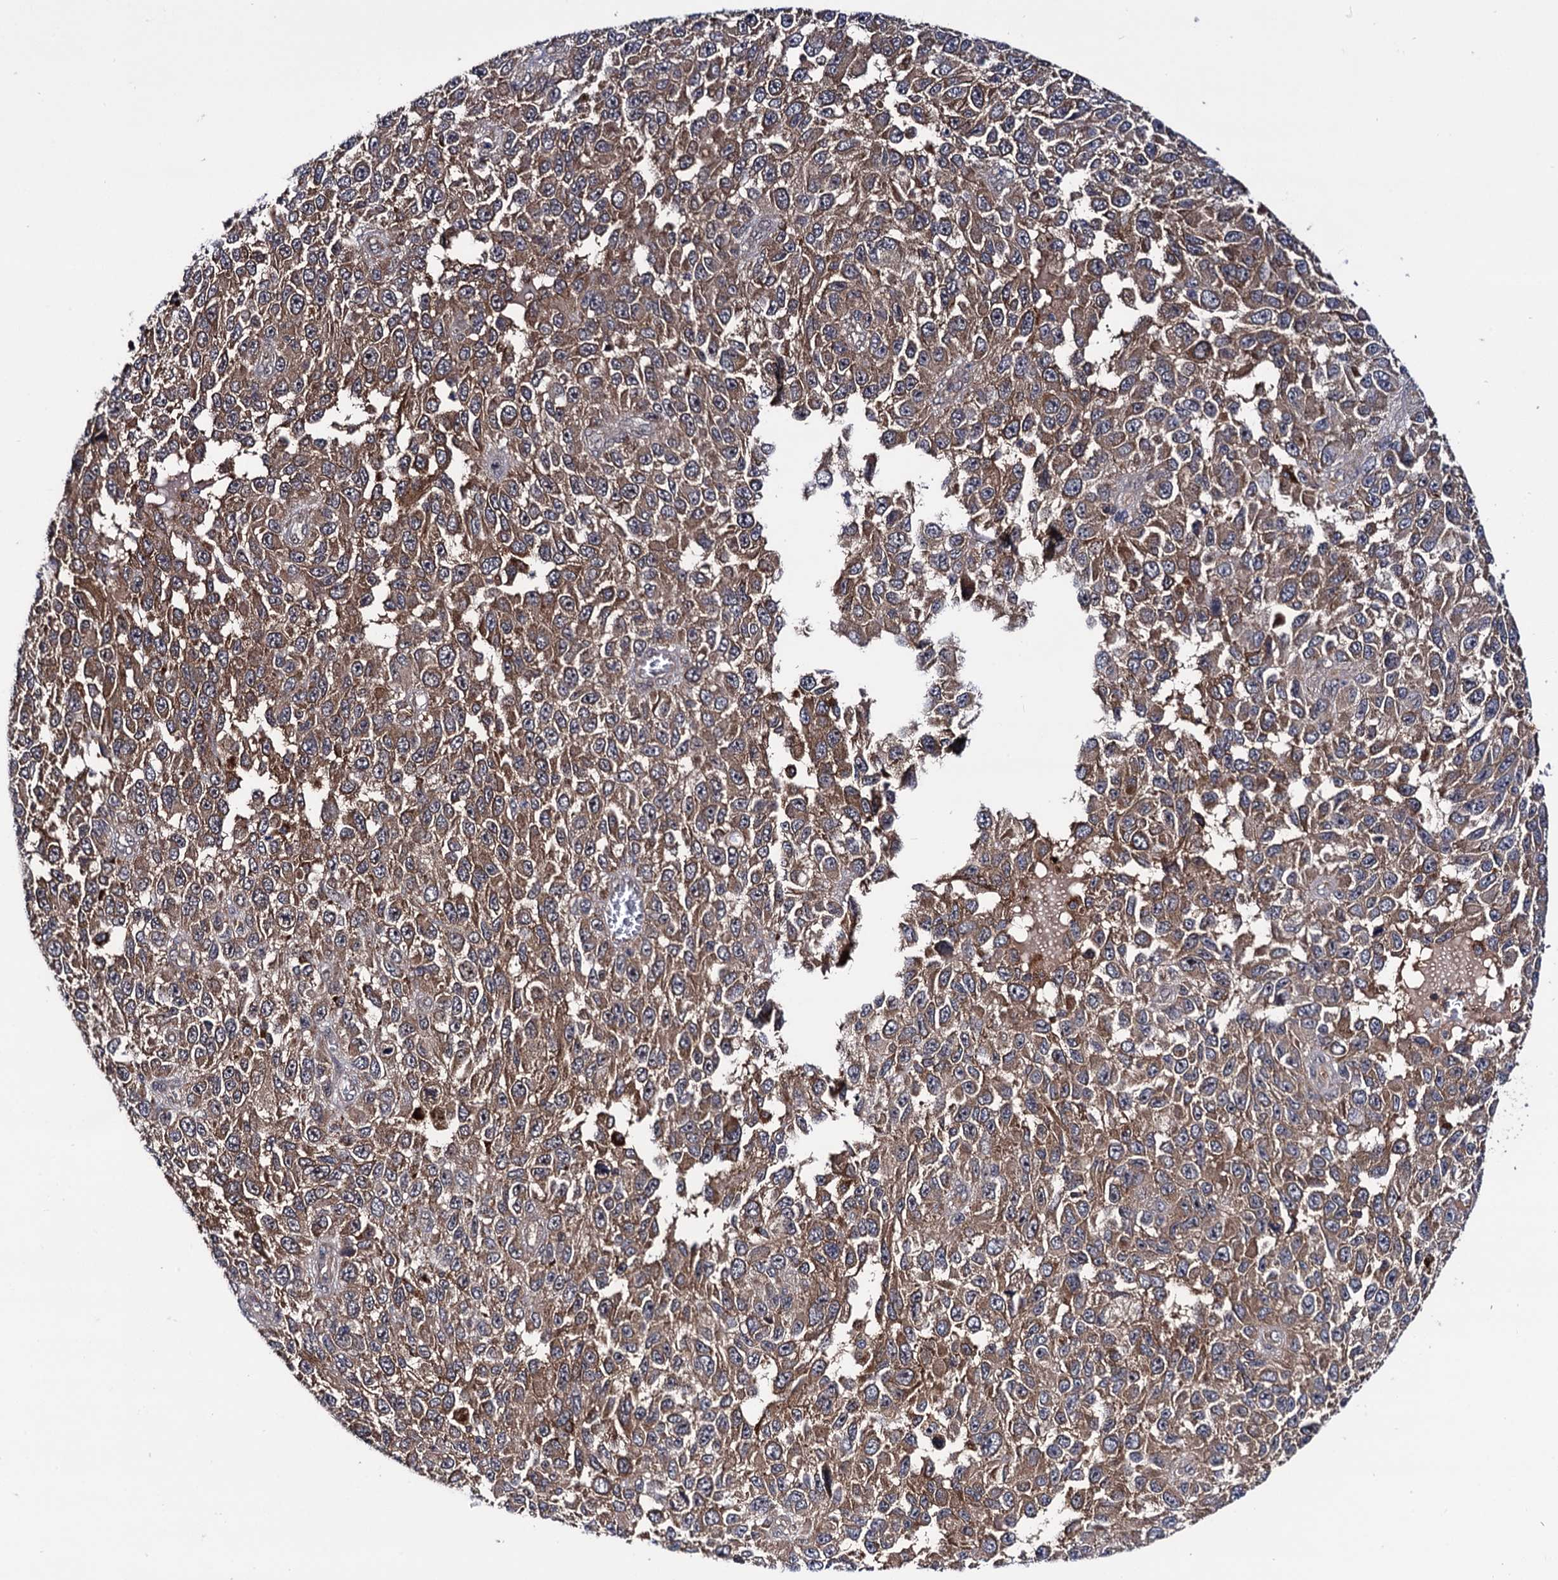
{"staining": {"intensity": "moderate", "quantity": ">75%", "location": "cytoplasmic/membranous"}, "tissue": "melanoma", "cell_type": "Tumor cells", "image_type": "cancer", "snomed": [{"axis": "morphology", "description": "Normal tissue, NOS"}, {"axis": "morphology", "description": "Malignant melanoma, NOS"}, {"axis": "topography", "description": "Skin"}], "caption": "DAB immunohistochemical staining of malignant melanoma reveals moderate cytoplasmic/membranous protein expression in about >75% of tumor cells.", "gene": "MICAL2", "patient": {"sex": "female", "age": 96}}